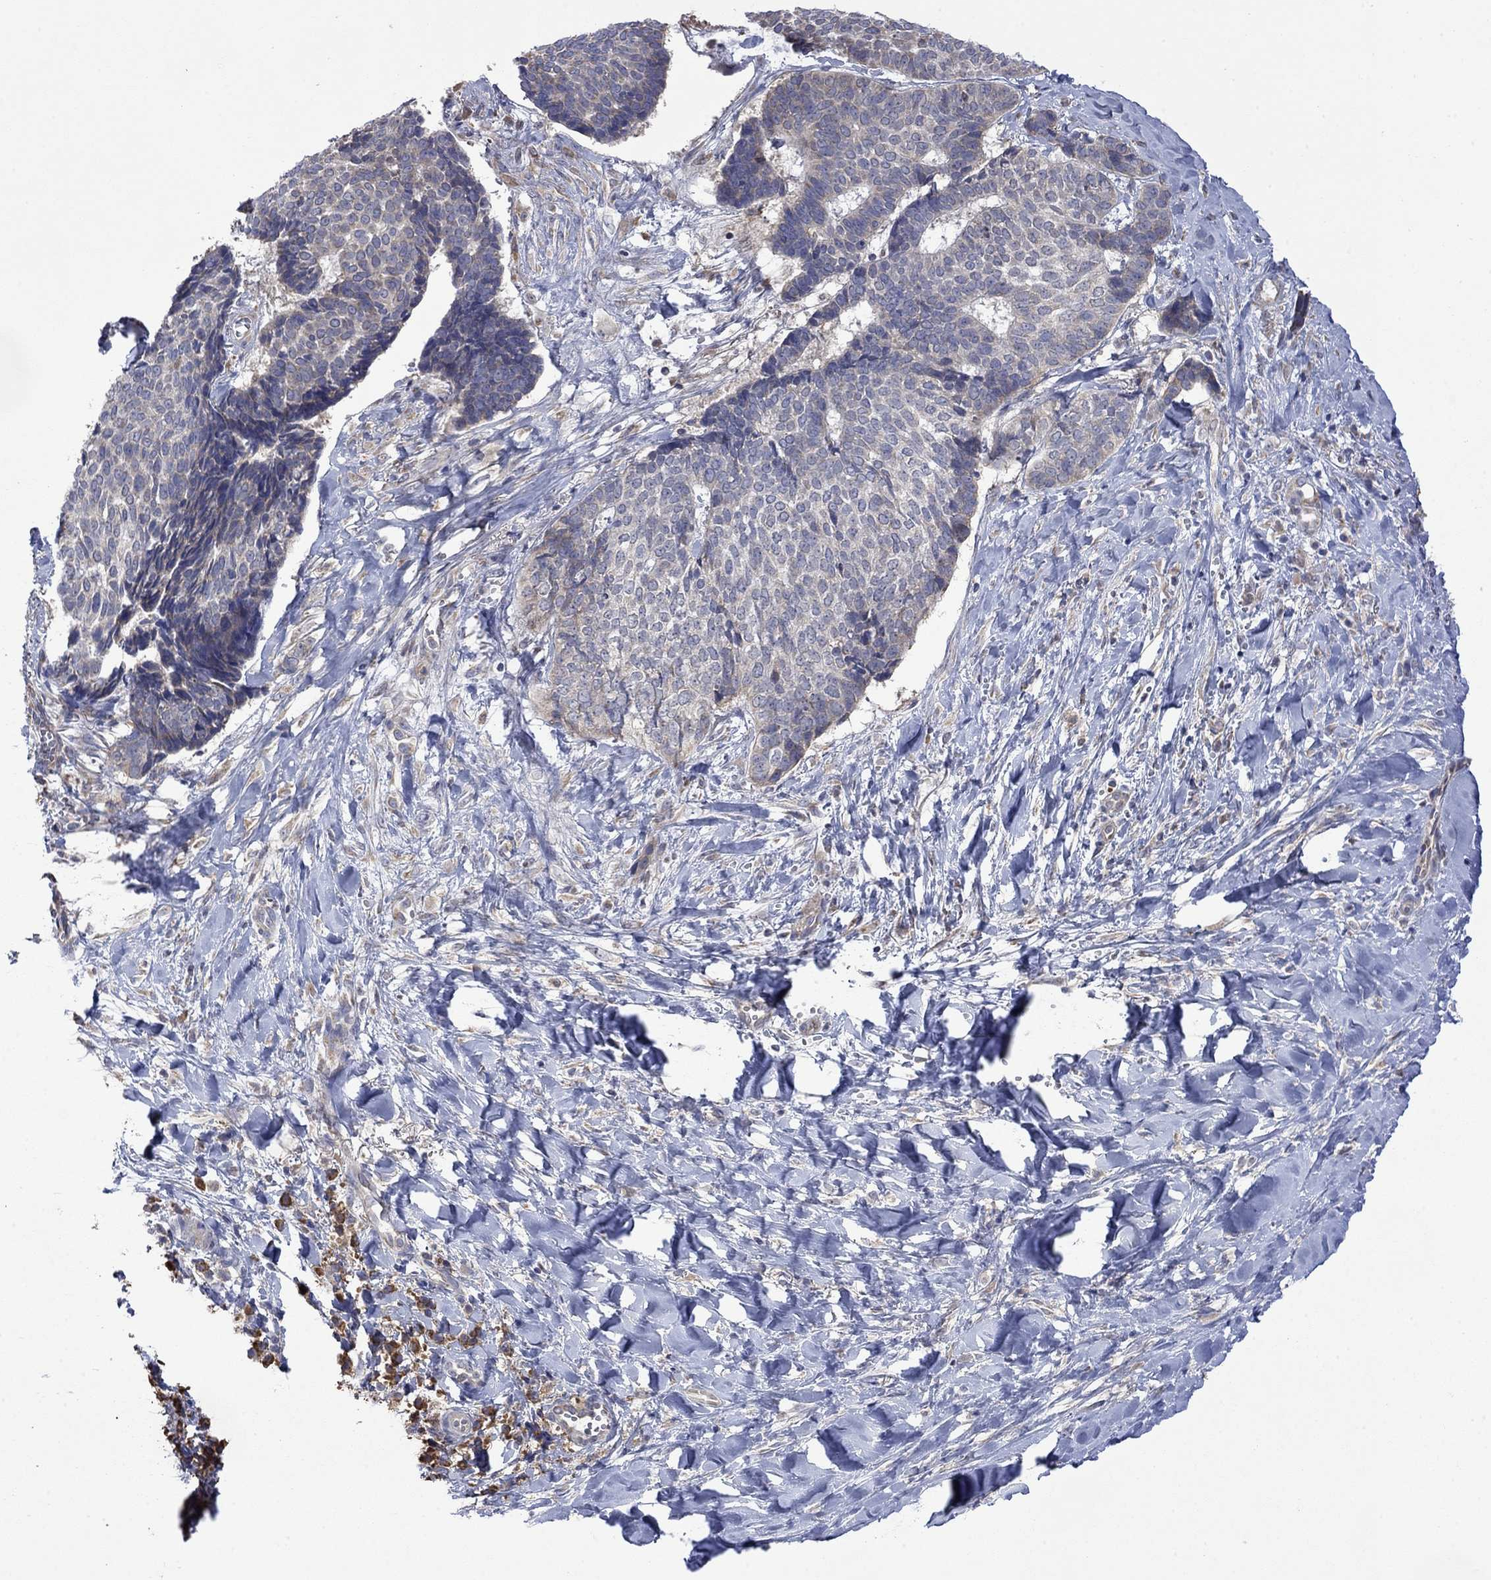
{"staining": {"intensity": "negative", "quantity": "none", "location": "none"}, "tissue": "skin cancer", "cell_type": "Tumor cells", "image_type": "cancer", "snomed": [{"axis": "morphology", "description": "Basal cell carcinoma"}, {"axis": "topography", "description": "Skin"}], "caption": "Image shows no significant protein positivity in tumor cells of skin cancer (basal cell carcinoma).", "gene": "FURIN", "patient": {"sex": "male", "age": 86}}